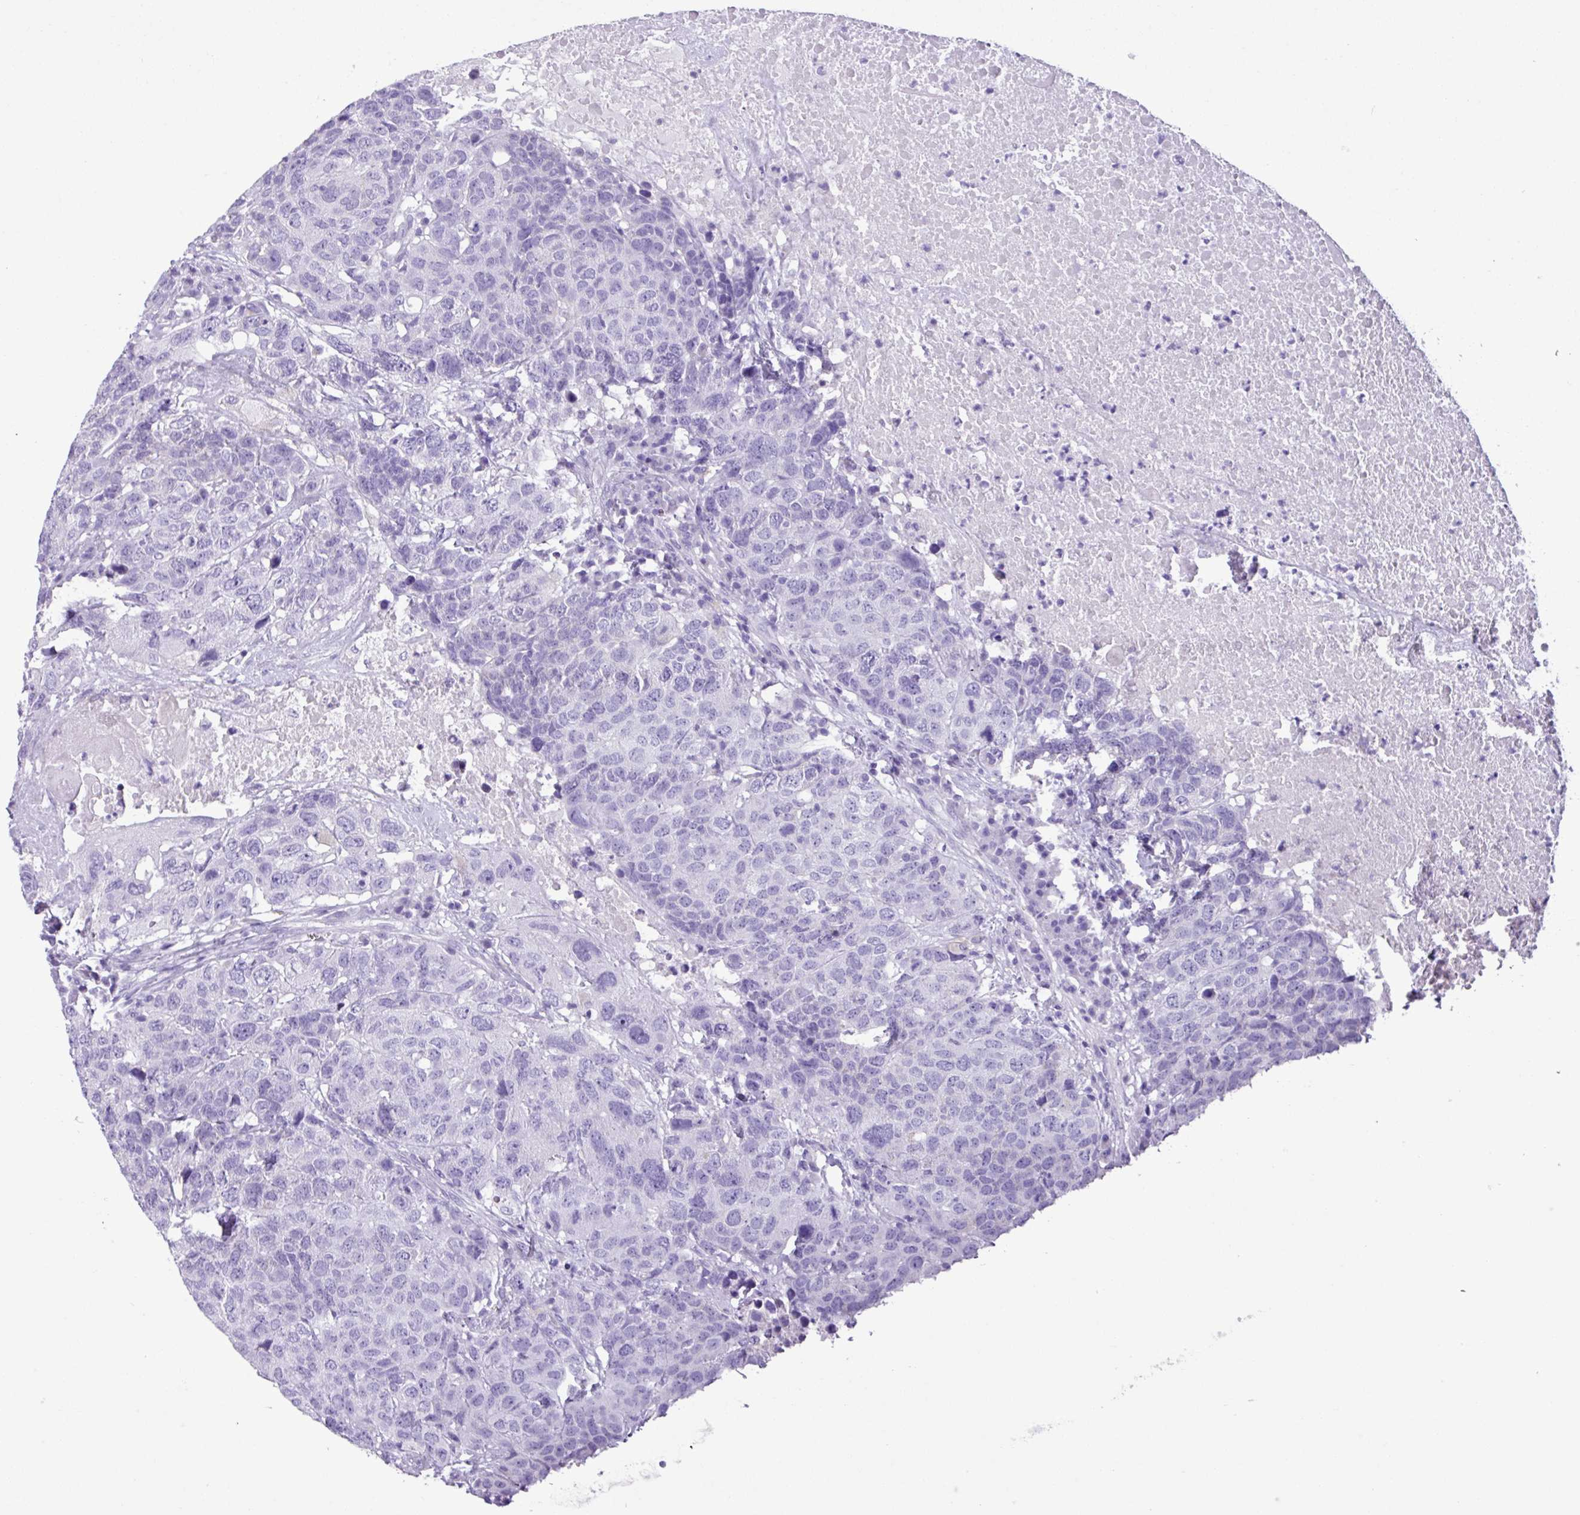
{"staining": {"intensity": "negative", "quantity": "none", "location": "none"}, "tissue": "head and neck cancer", "cell_type": "Tumor cells", "image_type": "cancer", "snomed": [{"axis": "morphology", "description": "Squamous cell carcinoma, NOS"}, {"axis": "topography", "description": "Head-Neck"}], "caption": "An immunohistochemistry (IHC) image of head and neck squamous cell carcinoma is shown. There is no staining in tumor cells of head and neck squamous cell carcinoma.", "gene": "AGO3", "patient": {"sex": "male", "age": 66}}